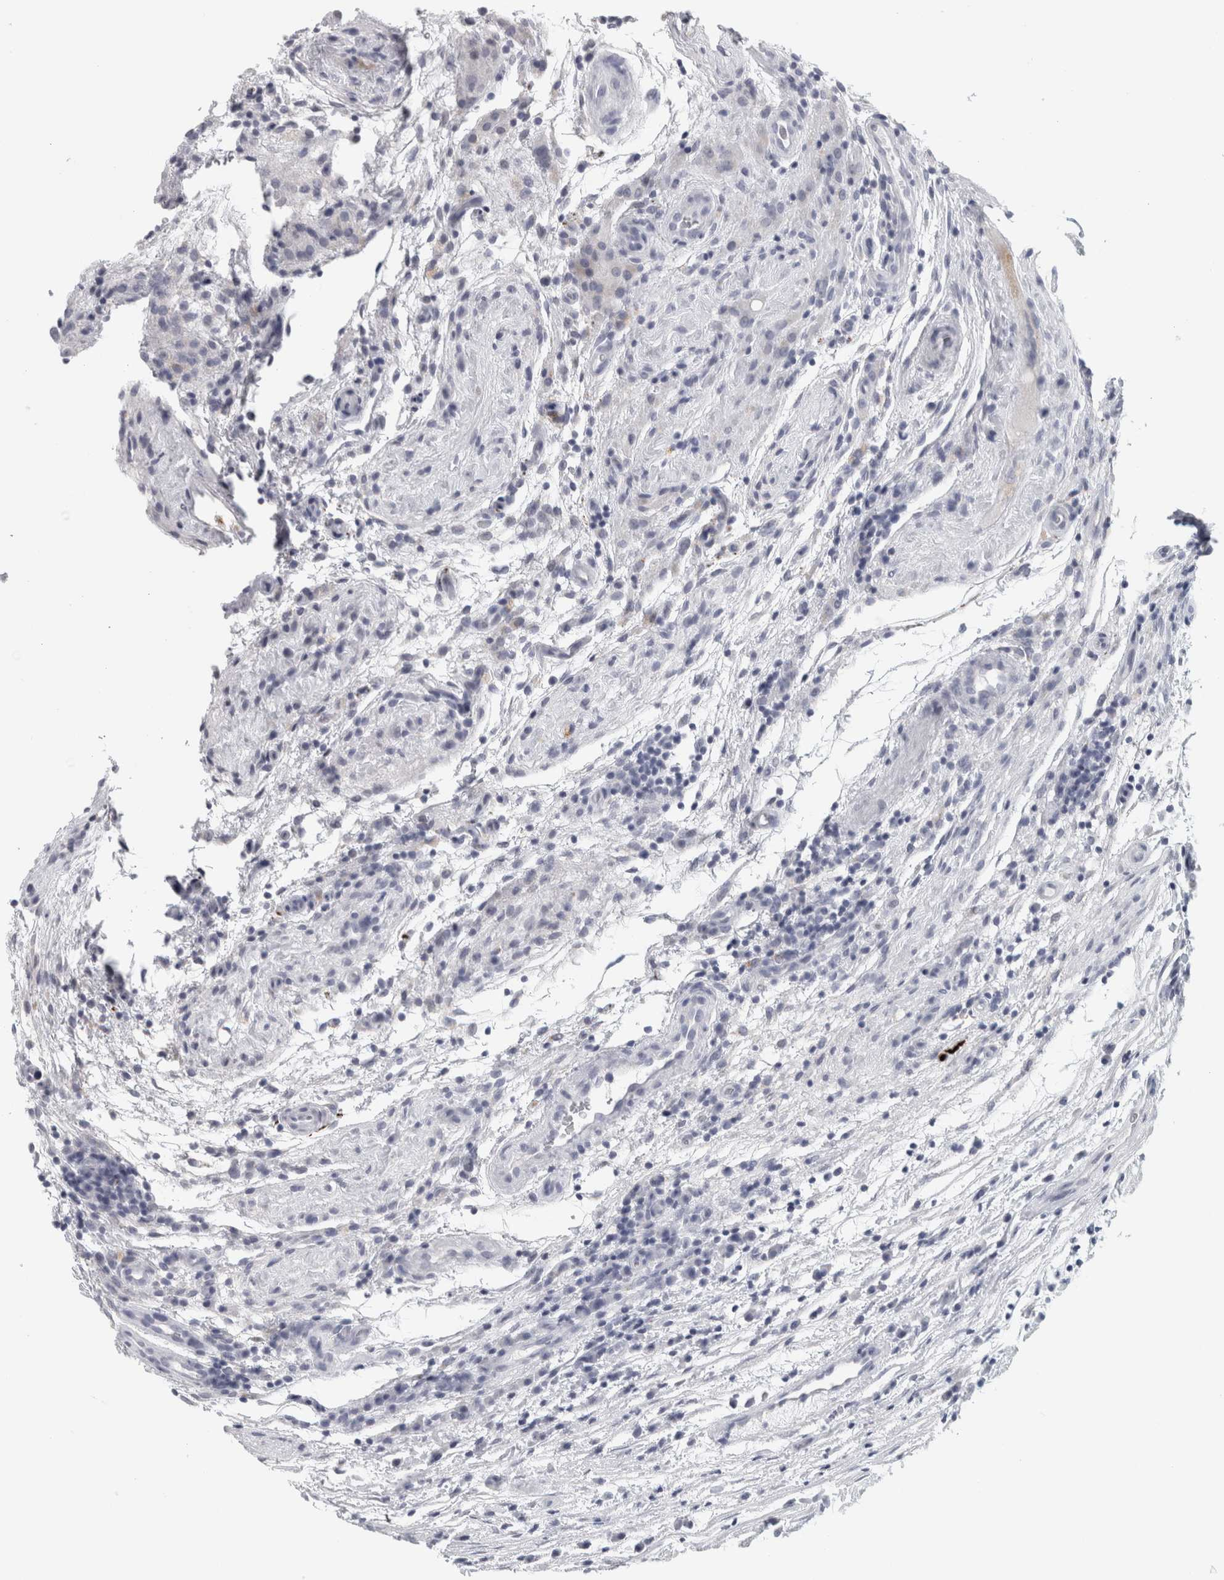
{"staining": {"intensity": "negative", "quantity": "none", "location": "none"}, "tissue": "testis cancer", "cell_type": "Tumor cells", "image_type": "cancer", "snomed": [{"axis": "morphology", "description": "Carcinoma, Embryonal, NOS"}, {"axis": "topography", "description": "Testis"}], "caption": "Tumor cells show no significant expression in testis cancer.", "gene": "CPE", "patient": {"sex": "male", "age": 26}}